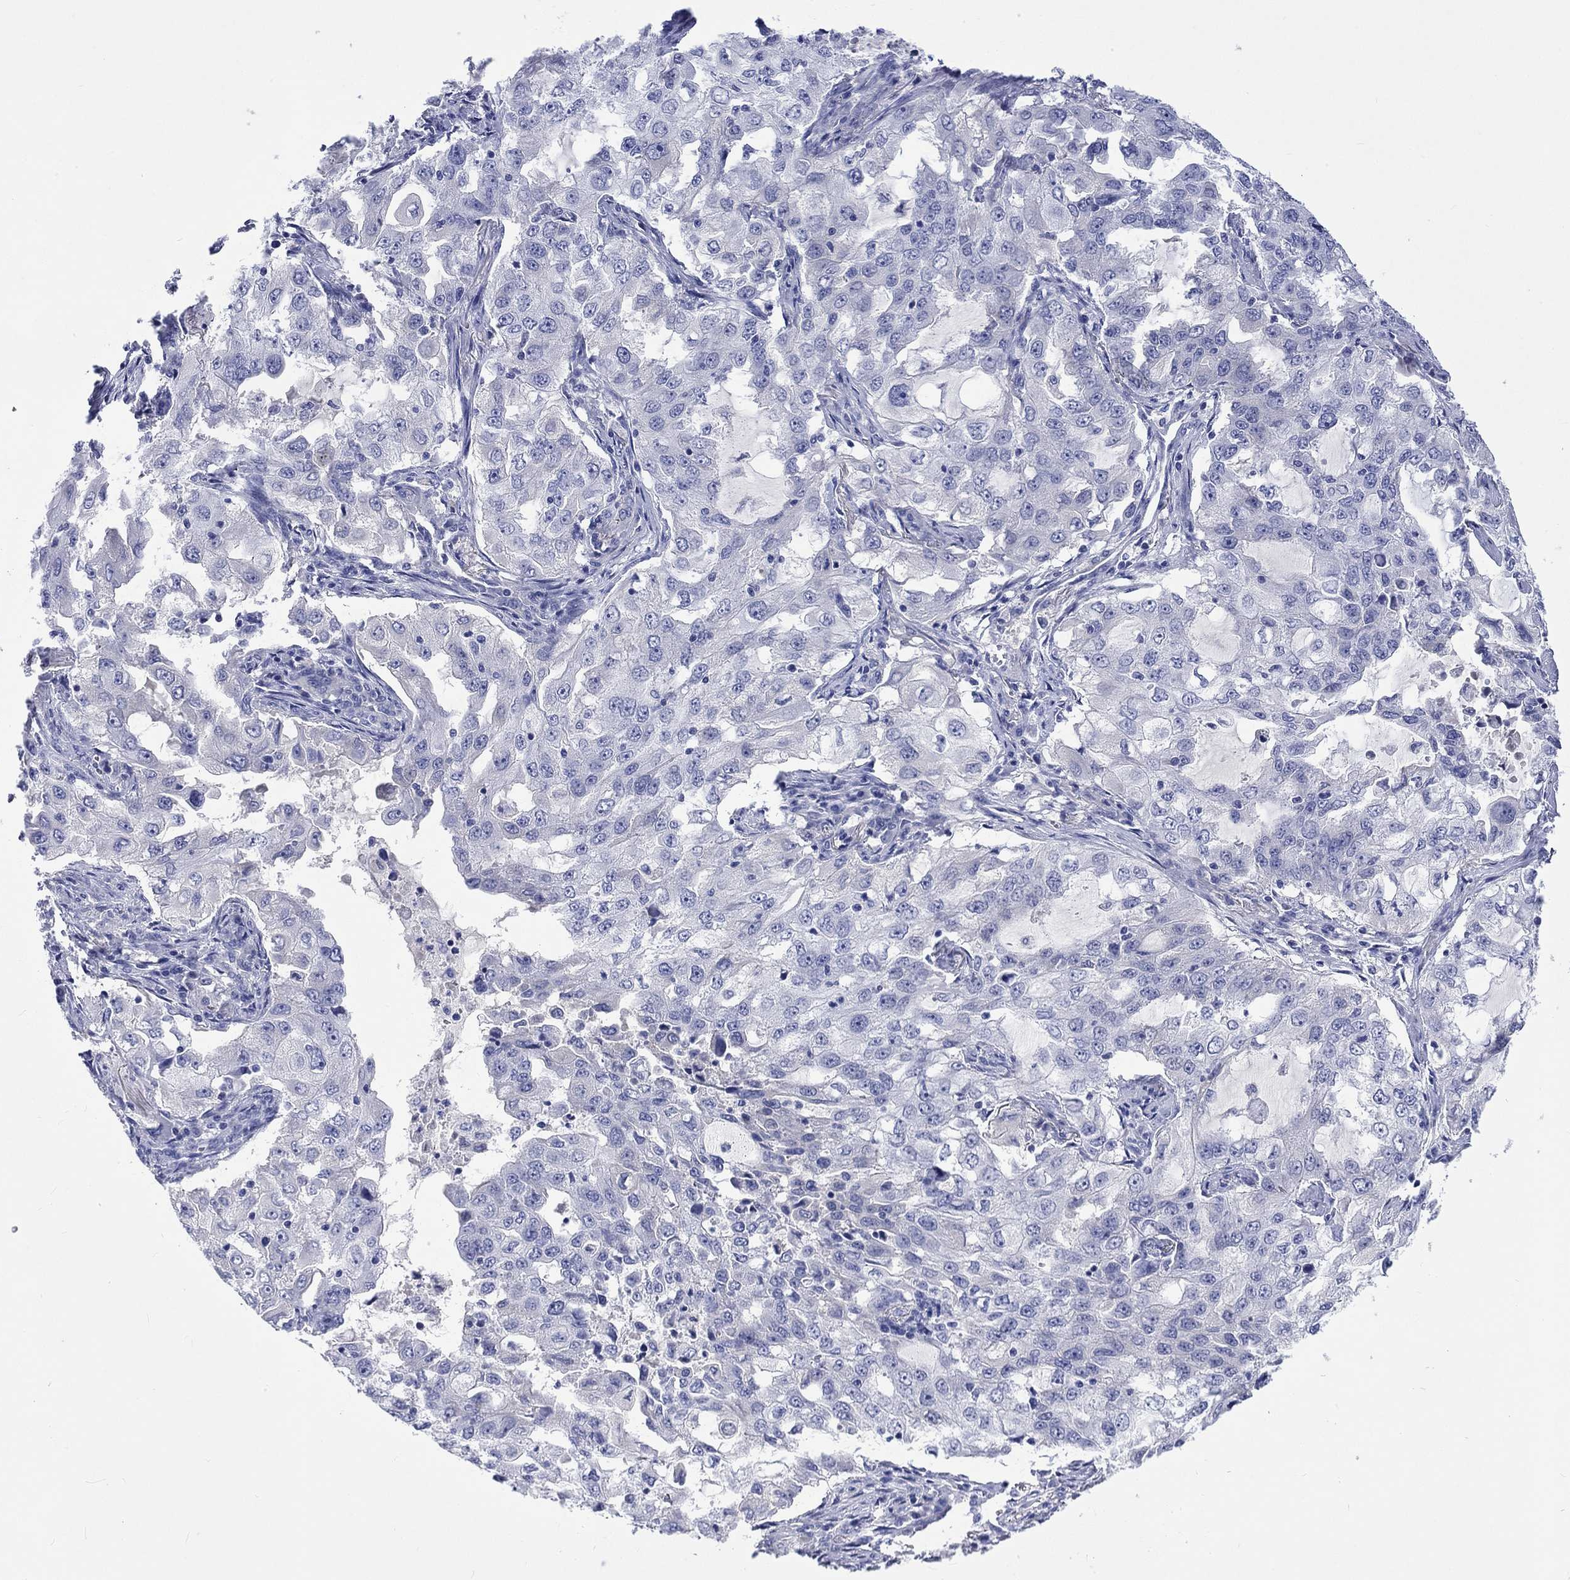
{"staining": {"intensity": "negative", "quantity": "none", "location": "none"}, "tissue": "lung cancer", "cell_type": "Tumor cells", "image_type": "cancer", "snomed": [{"axis": "morphology", "description": "Adenocarcinoma, NOS"}, {"axis": "topography", "description": "Lung"}], "caption": "Immunohistochemistry micrograph of neoplastic tissue: human lung adenocarcinoma stained with DAB (3,3'-diaminobenzidine) reveals no significant protein positivity in tumor cells.", "gene": "CACNG3", "patient": {"sex": "female", "age": 61}}